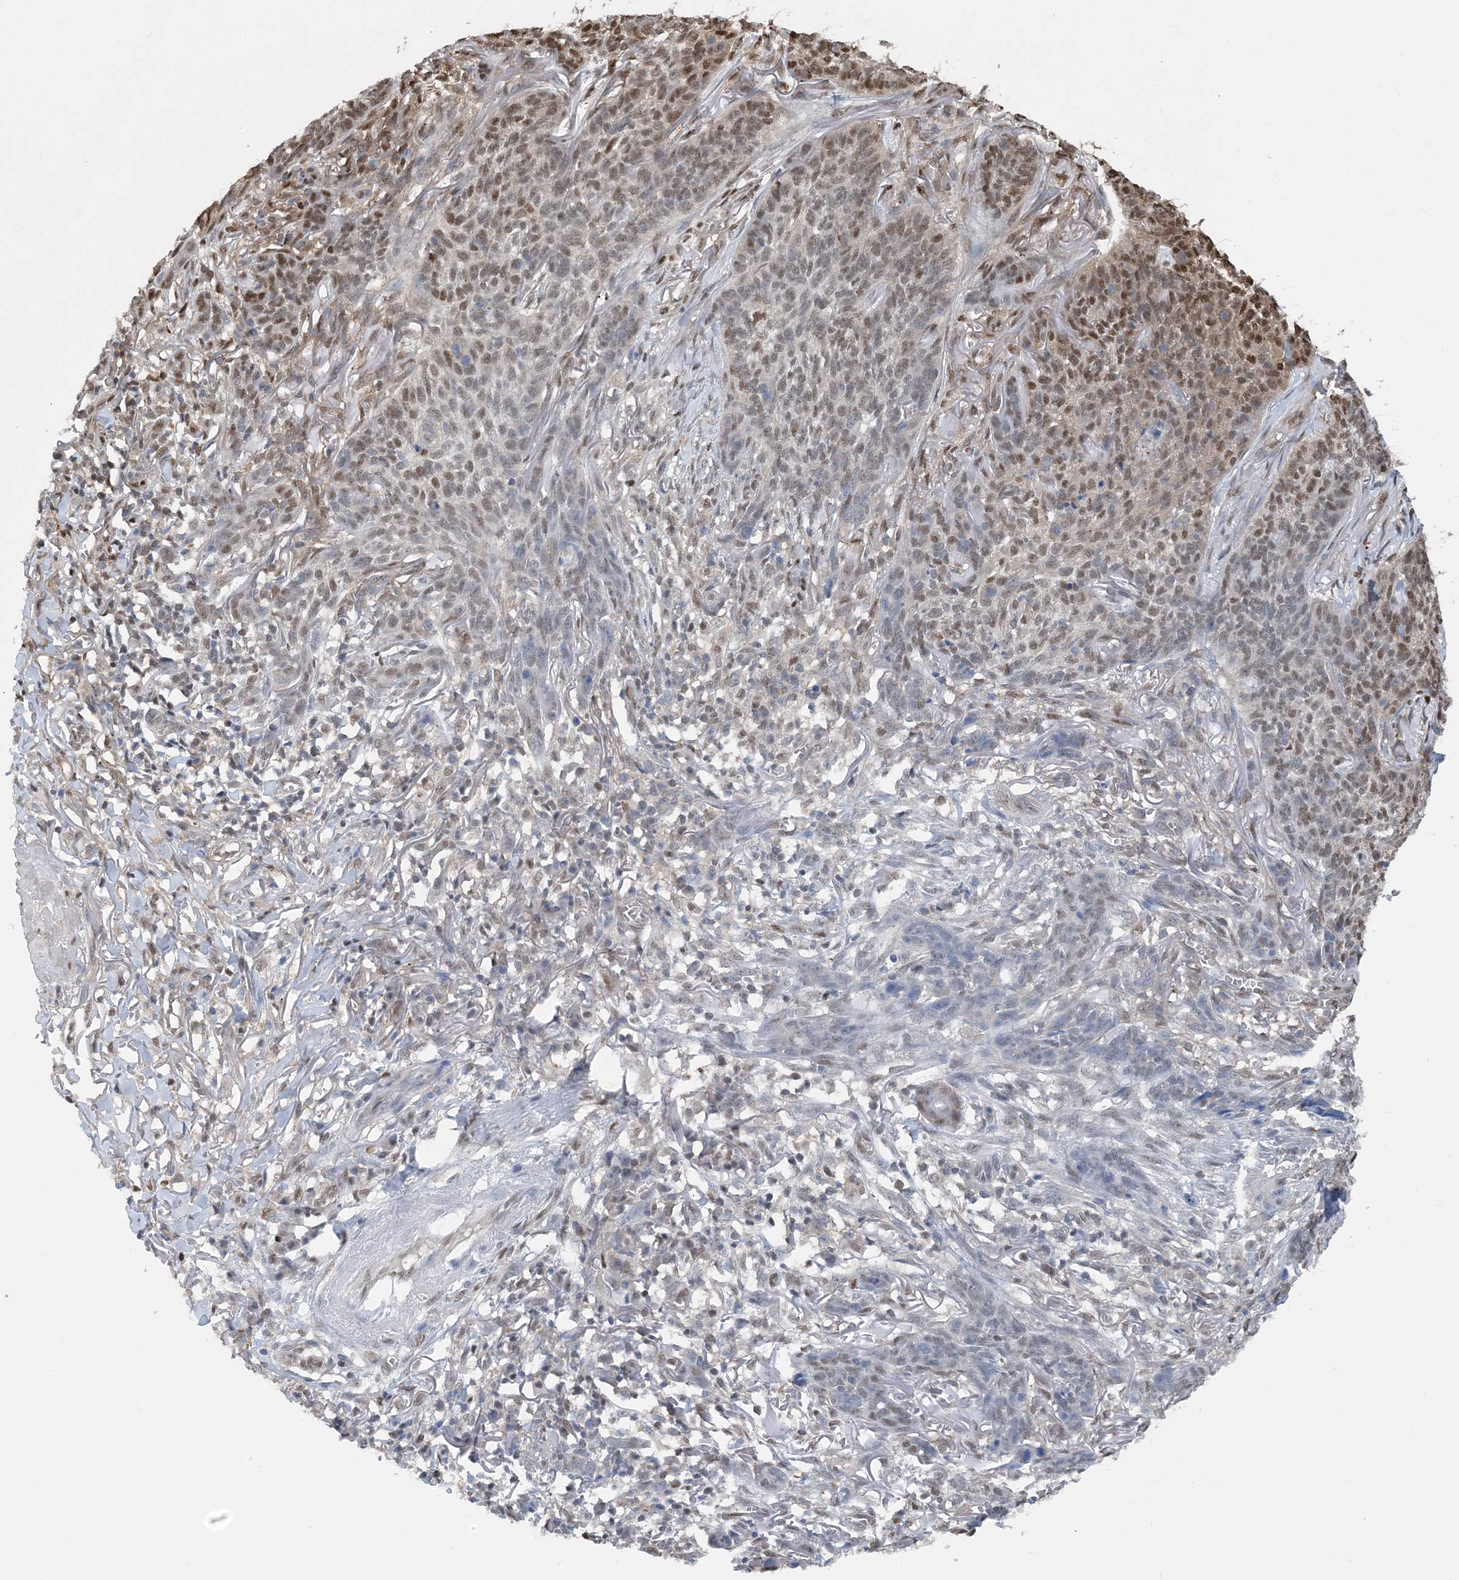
{"staining": {"intensity": "moderate", "quantity": "<25%", "location": "nuclear"}, "tissue": "skin cancer", "cell_type": "Tumor cells", "image_type": "cancer", "snomed": [{"axis": "morphology", "description": "Basal cell carcinoma"}, {"axis": "topography", "description": "Skin"}], "caption": "A high-resolution histopathology image shows immunohistochemistry staining of skin cancer (basal cell carcinoma), which displays moderate nuclear staining in approximately <25% of tumor cells.", "gene": "HIKESHI", "patient": {"sex": "male", "age": 85}}